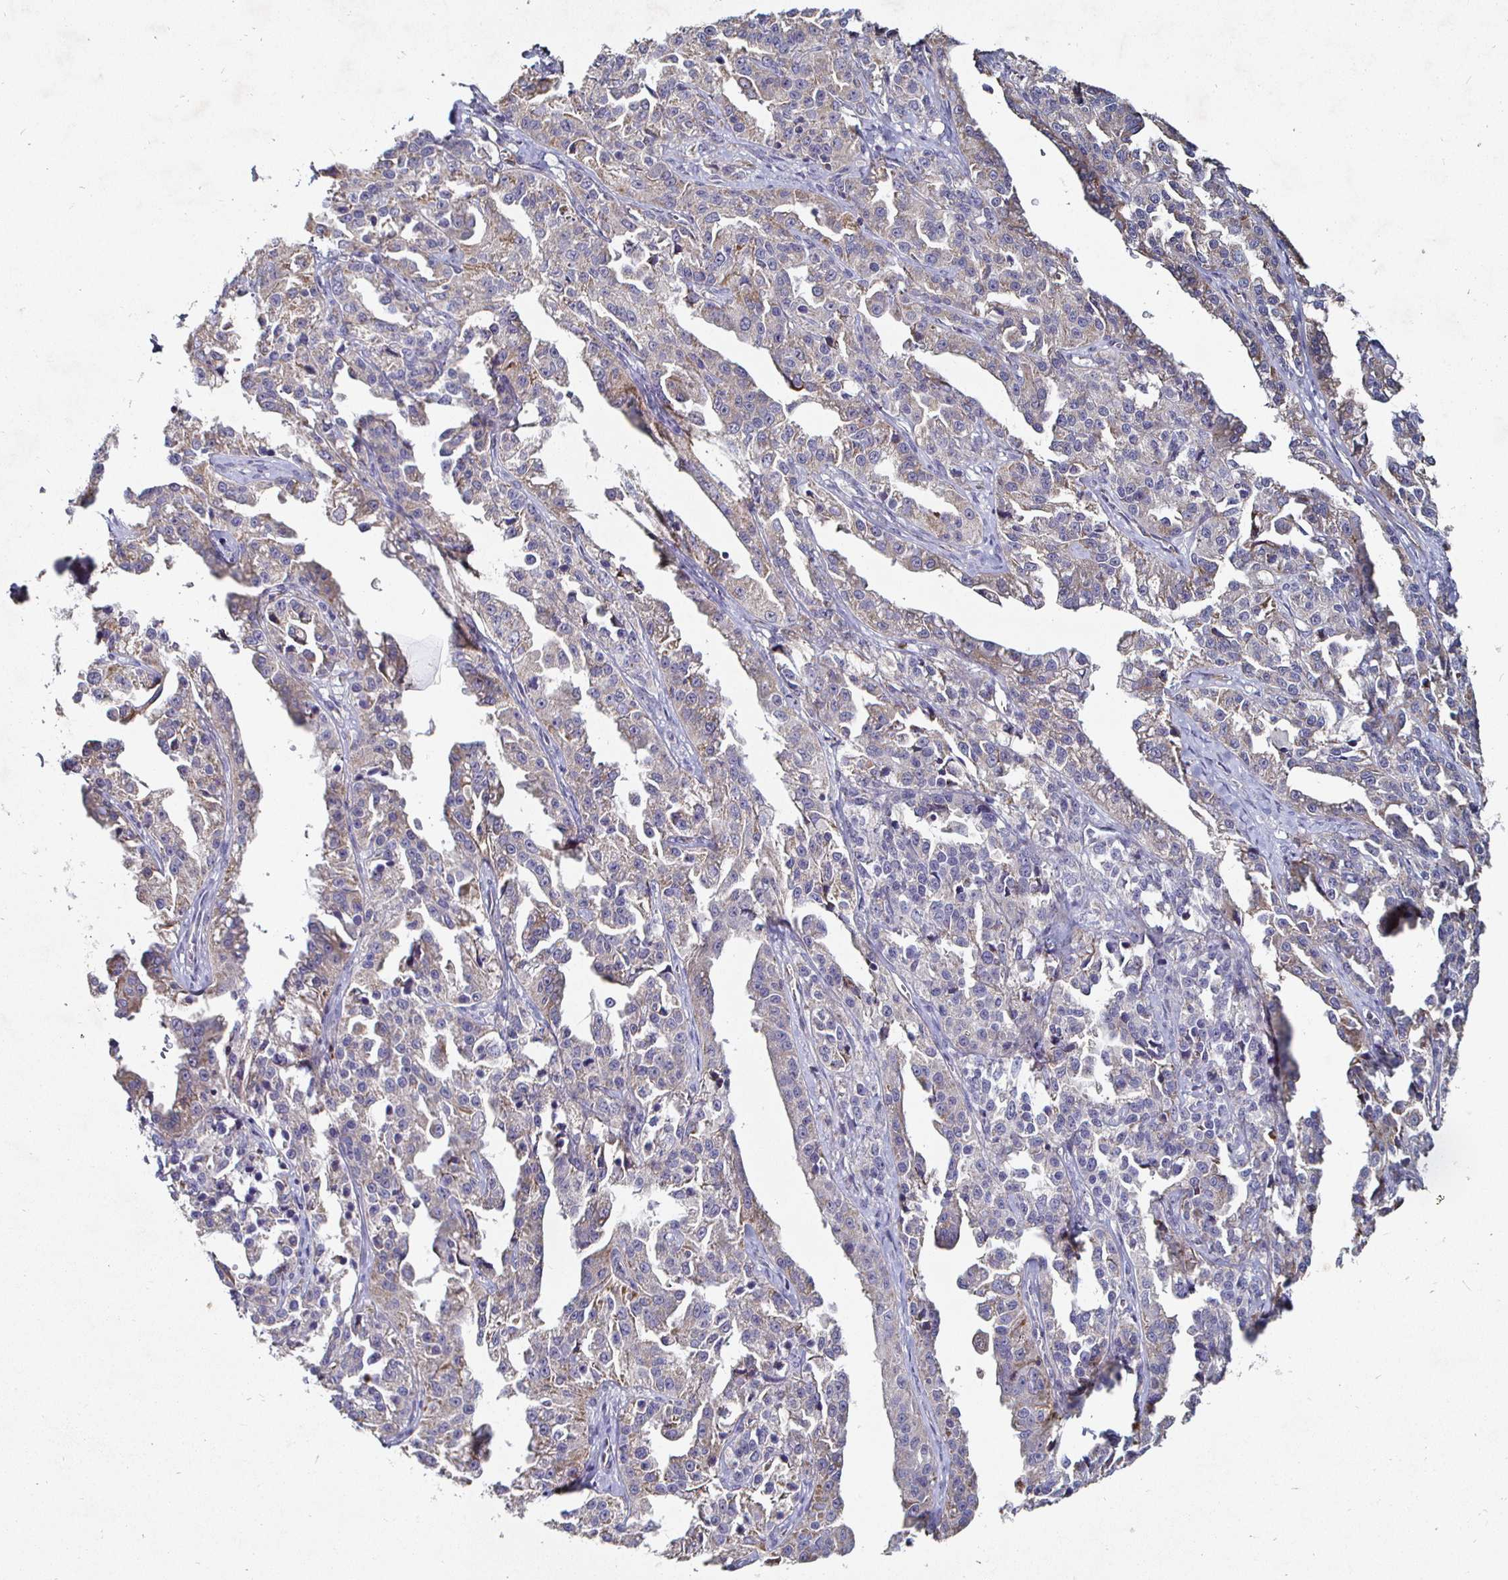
{"staining": {"intensity": "weak", "quantity": ">75%", "location": "cytoplasmic/membranous"}, "tissue": "ovarian cancer", "cell_type": "Tumor cells", "image_type": "cancer", "snomed": [{"axis": "morphology", "description": "Cystadenocarcinoma, serous, NOS"}, {"axis": "topography", "description": "Ovary"}], "caption": "A low amount of weak cytoplasmic/membranous positivity is identified in about >75% of tumor cells in ovarian cancer (serous cystadenocarcinoma) tissue.", "gene": "NRSN1", "patient": {"sex": "female", "age": 75}}